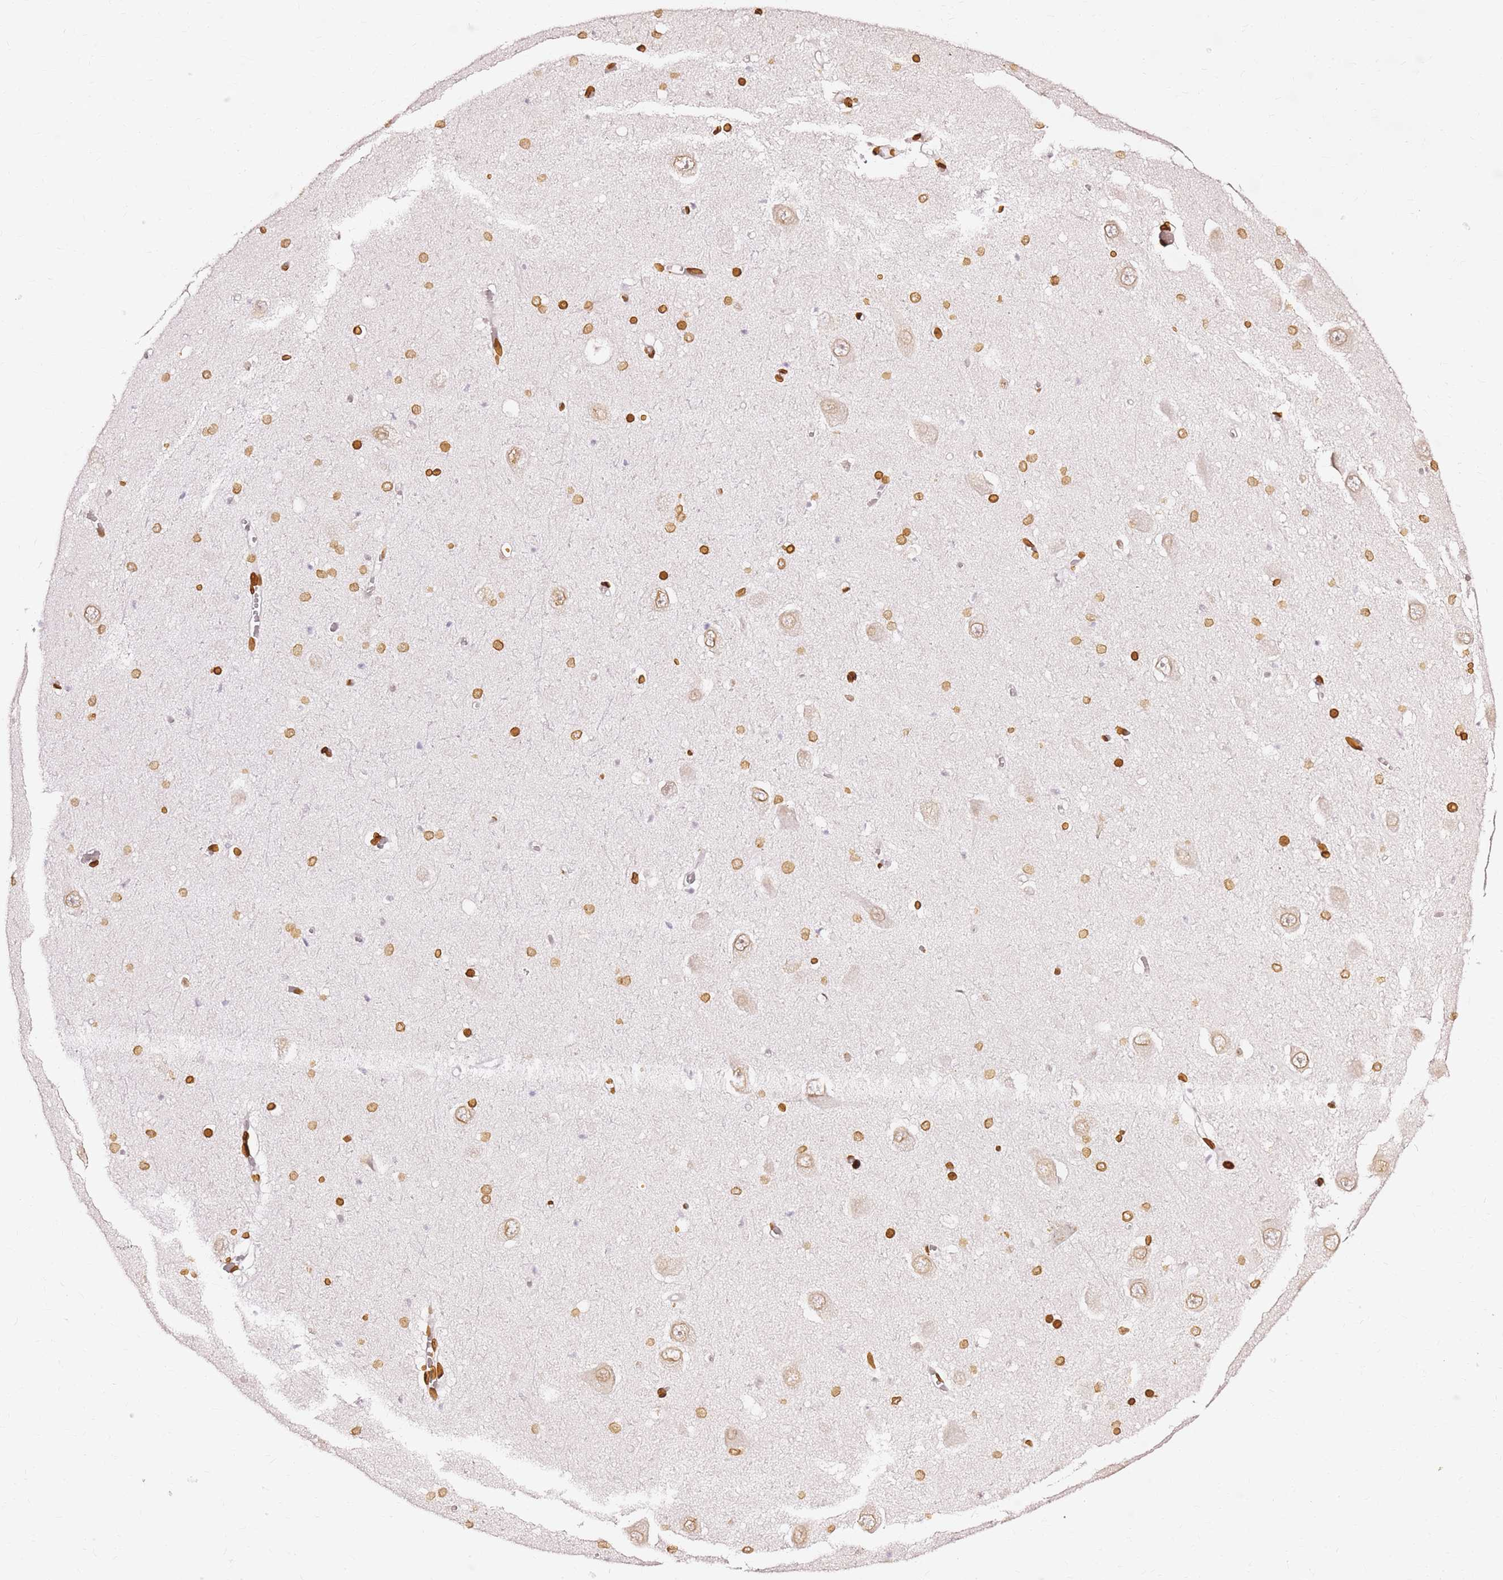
{"staining": {"intensity": "moderate", "quantity": ">75%", "location": "cytoplasmic/membranous,nuclear"}, "tissue": "hippocampus", "cell_type": "Glial cells", "image_type": "normal", "snomed": [{"axis": "morphology", "description": "Normal tissue, NOS"}, {"axis": "topography", "description": "Hippocampus"}], "caption": "The micrograph reveals a brown stain indicating the presence of a protein in the cytoplasmic/membranous,nuclear of glial cells in hippocampus.", "gene": "C6orf141", "patient": {"sex": "male", "age": 70}}